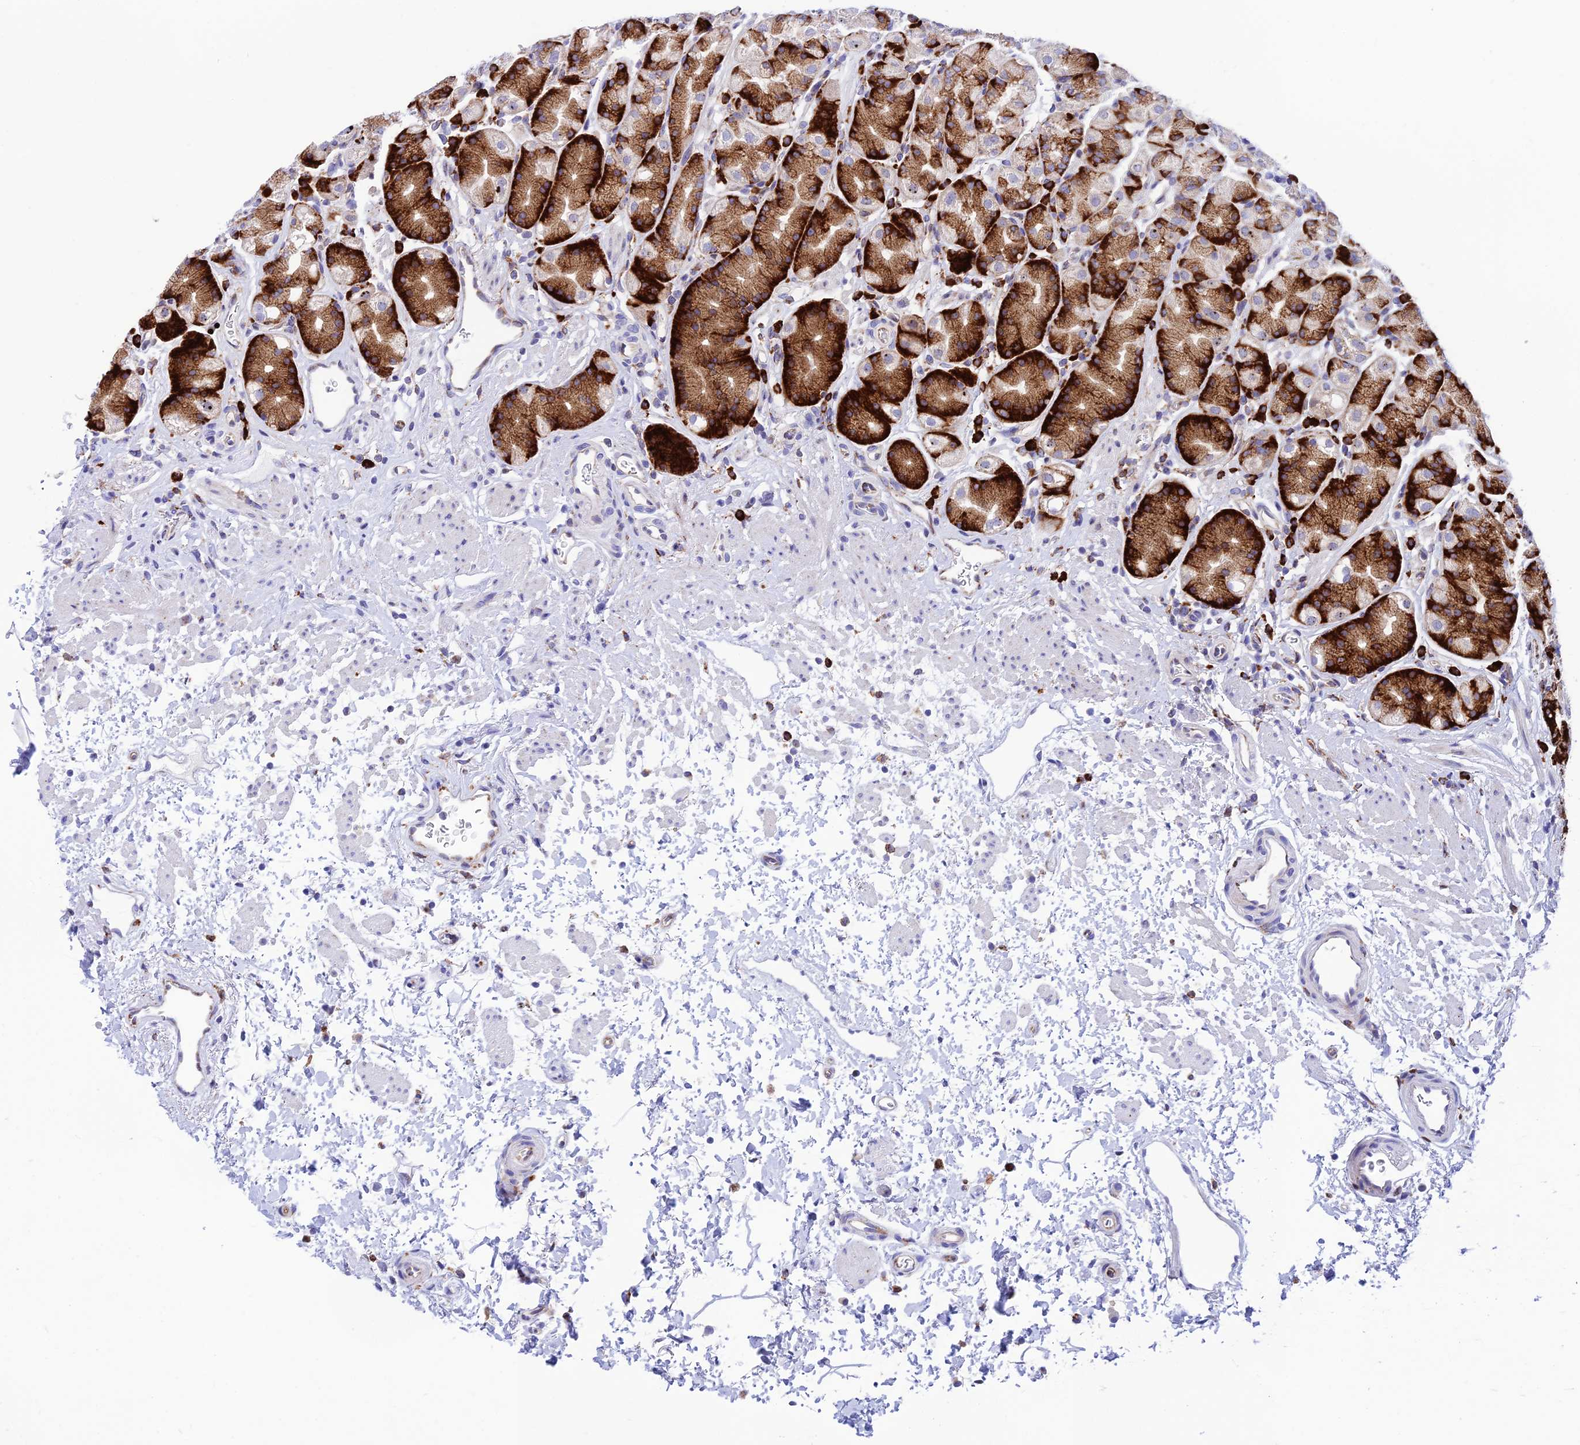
{"staining": {"intensity": "strong", "quantity": "25%-75%", "location": "cytoplasmic/membranous"}, "tissue": "stomach", "cell_type": "Glandular cells", "image_type": "normal", "snomed": [{"axis": "morphology", "description": "Normal tissue, NOS"}, {"axis": "topography", "description": "Stomach"}], "caption": "Immunohistochemistry (IHC) histopathology image of unremarkable stomach: human stomach stained using immunohistochemistry (IHC) displays high levels of strong protein expression localized specifically in the cytoplasmic/membranous of glandular cells, appearing as a cytoplasmic/membranous brown color.", "gene": "TUBGCP6", "patient": {"sex": "male", "age": 63}}